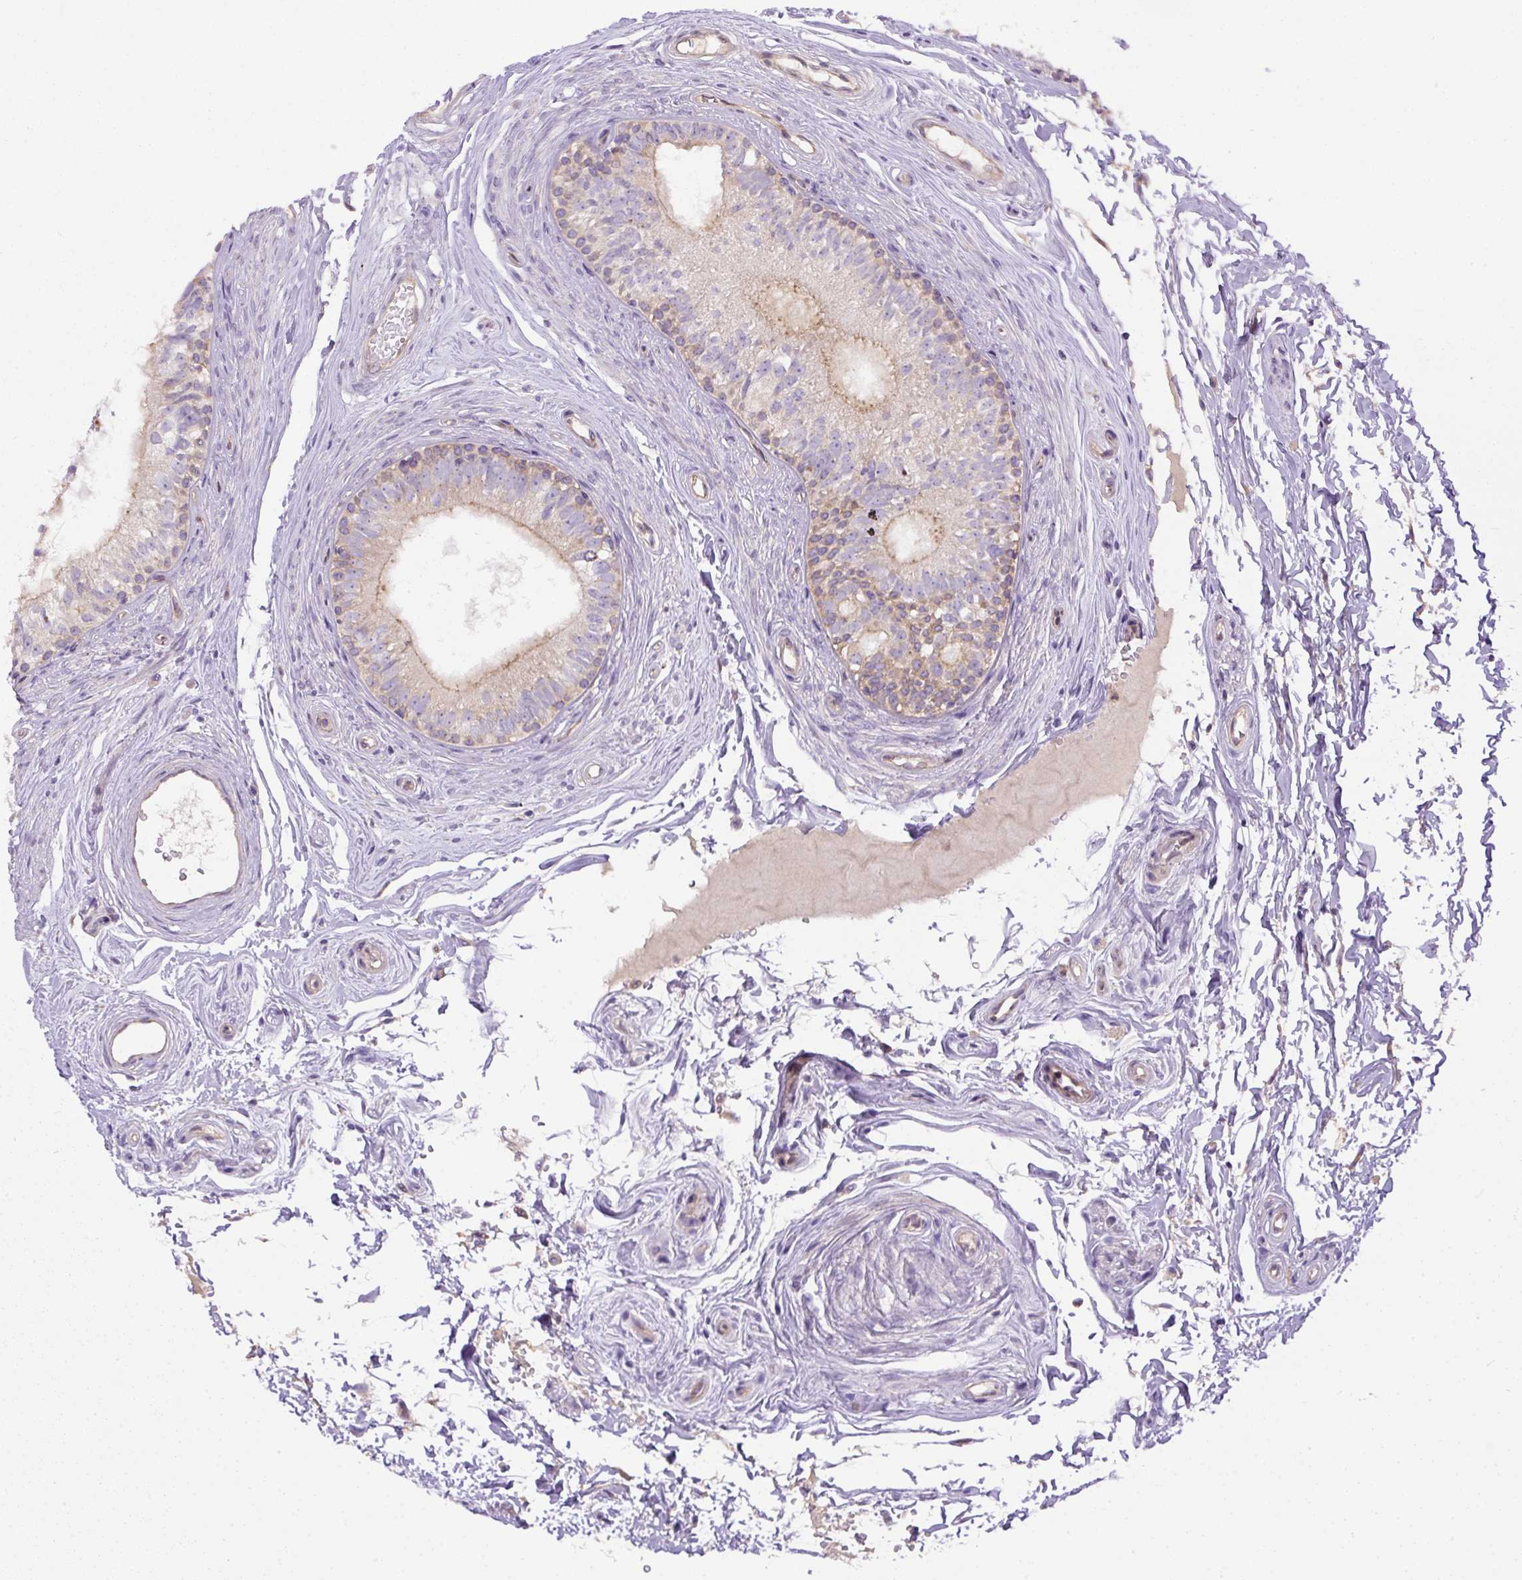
{"staining": {"intensity": "weak", "quantity": "25%-75%", "location": "cytoplasmic/membranous"}, "tissue": "epididymis", "cell_type": "Glandular cells", "image_type": "normal", "snomed": [{"axis": "morphology", "description": "Normal tissue, NOS"}, {"axis": "topography", "description": "Epididymis"}], "caption": "The immunohistochemical stain highlights weak cytoplasmic/membranous positivity in glandular cells of unremarkable epididymis. Nuclei are stained in blue.", "gene": "DAPK1", "patient": {"sex": "male", "age": 45}}